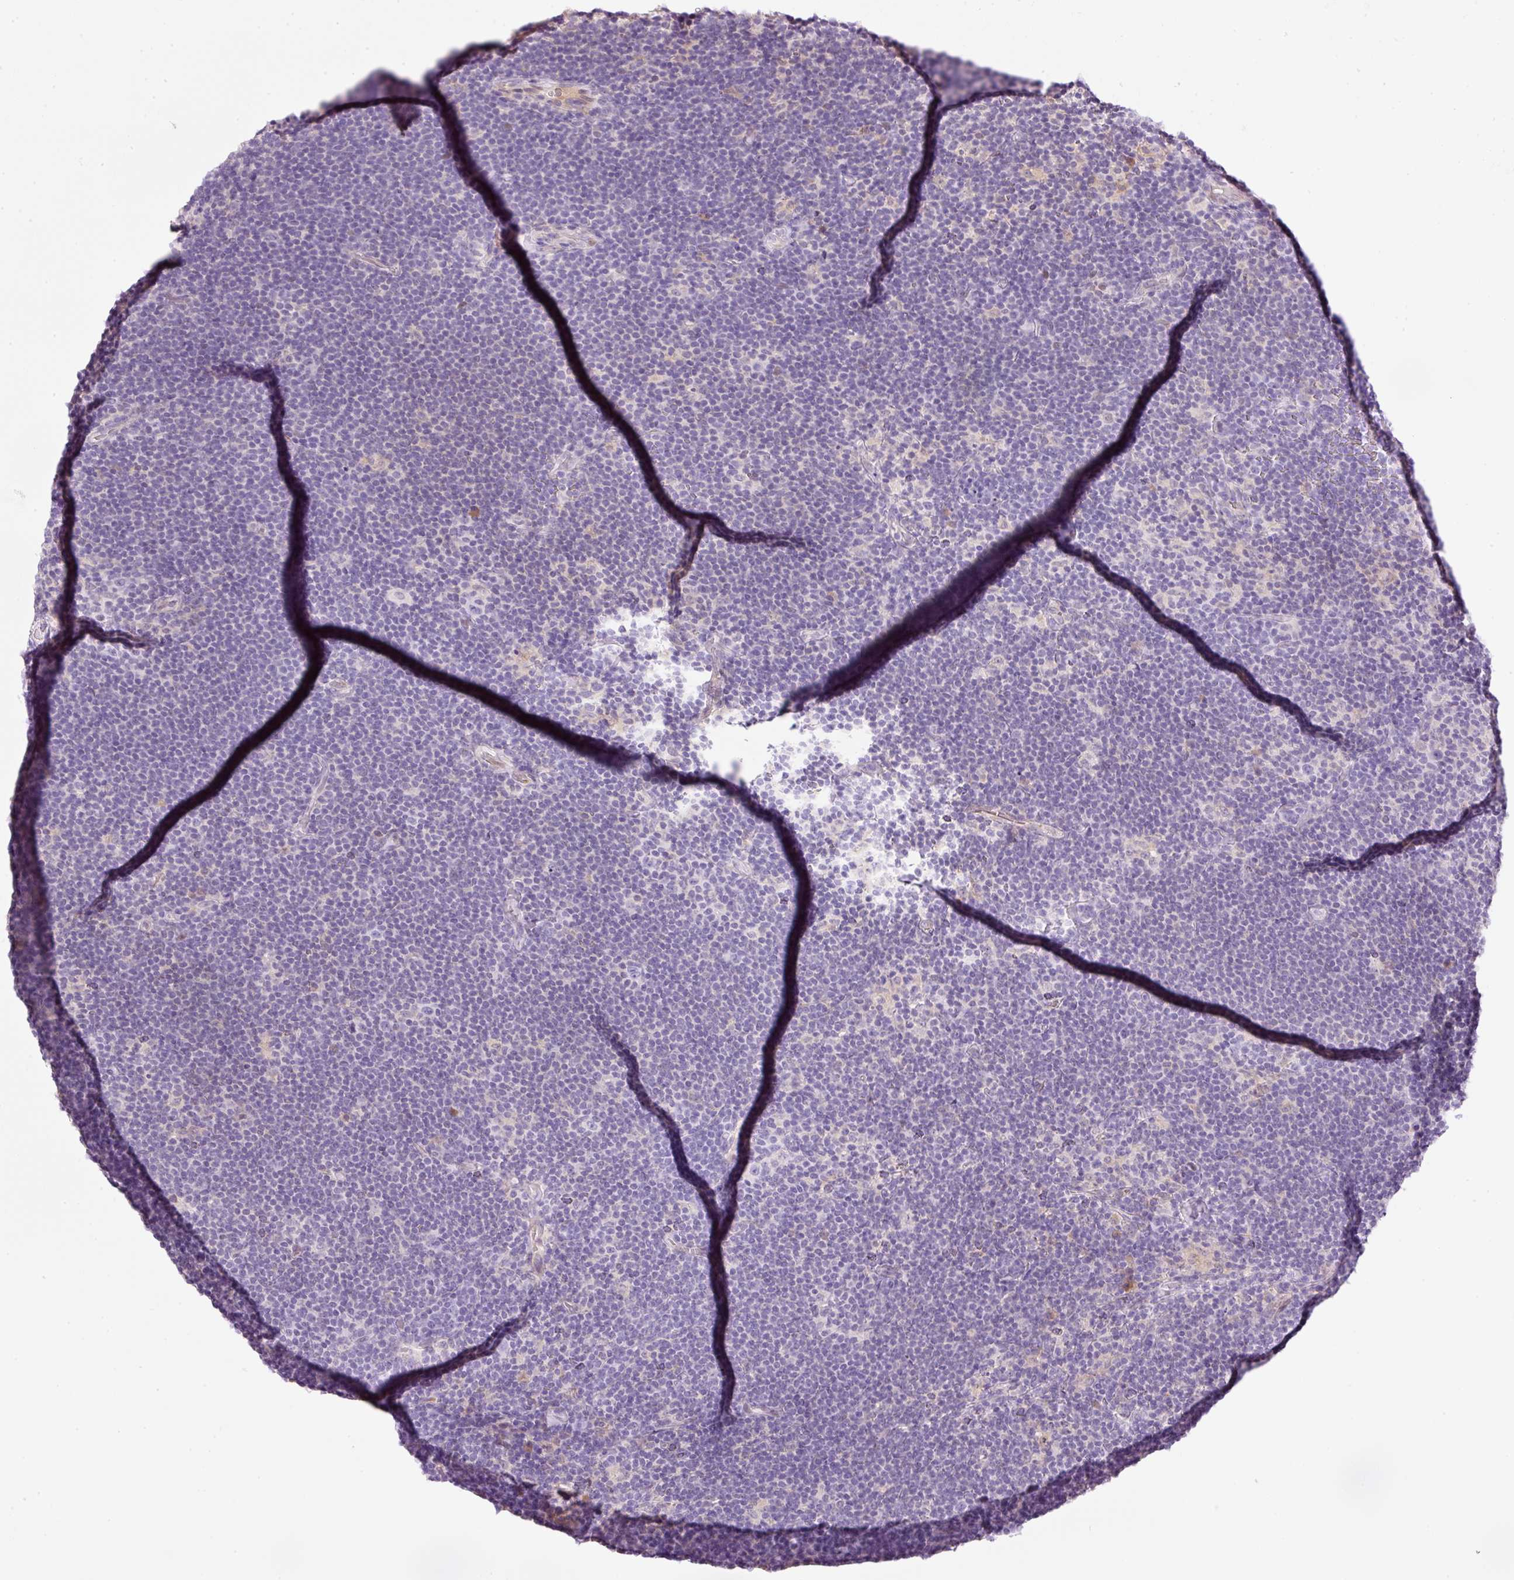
{"staining": {"intensity": "negative", "quantity": "none", "location": "none"}, "tissue": "lymphoma", "cell_type": "Tumor cells", "image_type": "cancer", "snomed": [{"axis": "morphology", "description": "Hodgkin's disease, NOS"}, {"axis": "topography", "description": "Lymph node"}], "caption": "Immunohistochemistry of lymphoma reveals no expression in tumor cells.", "gene": "SRC", "patient": {"sex": "female", "age": 57}}